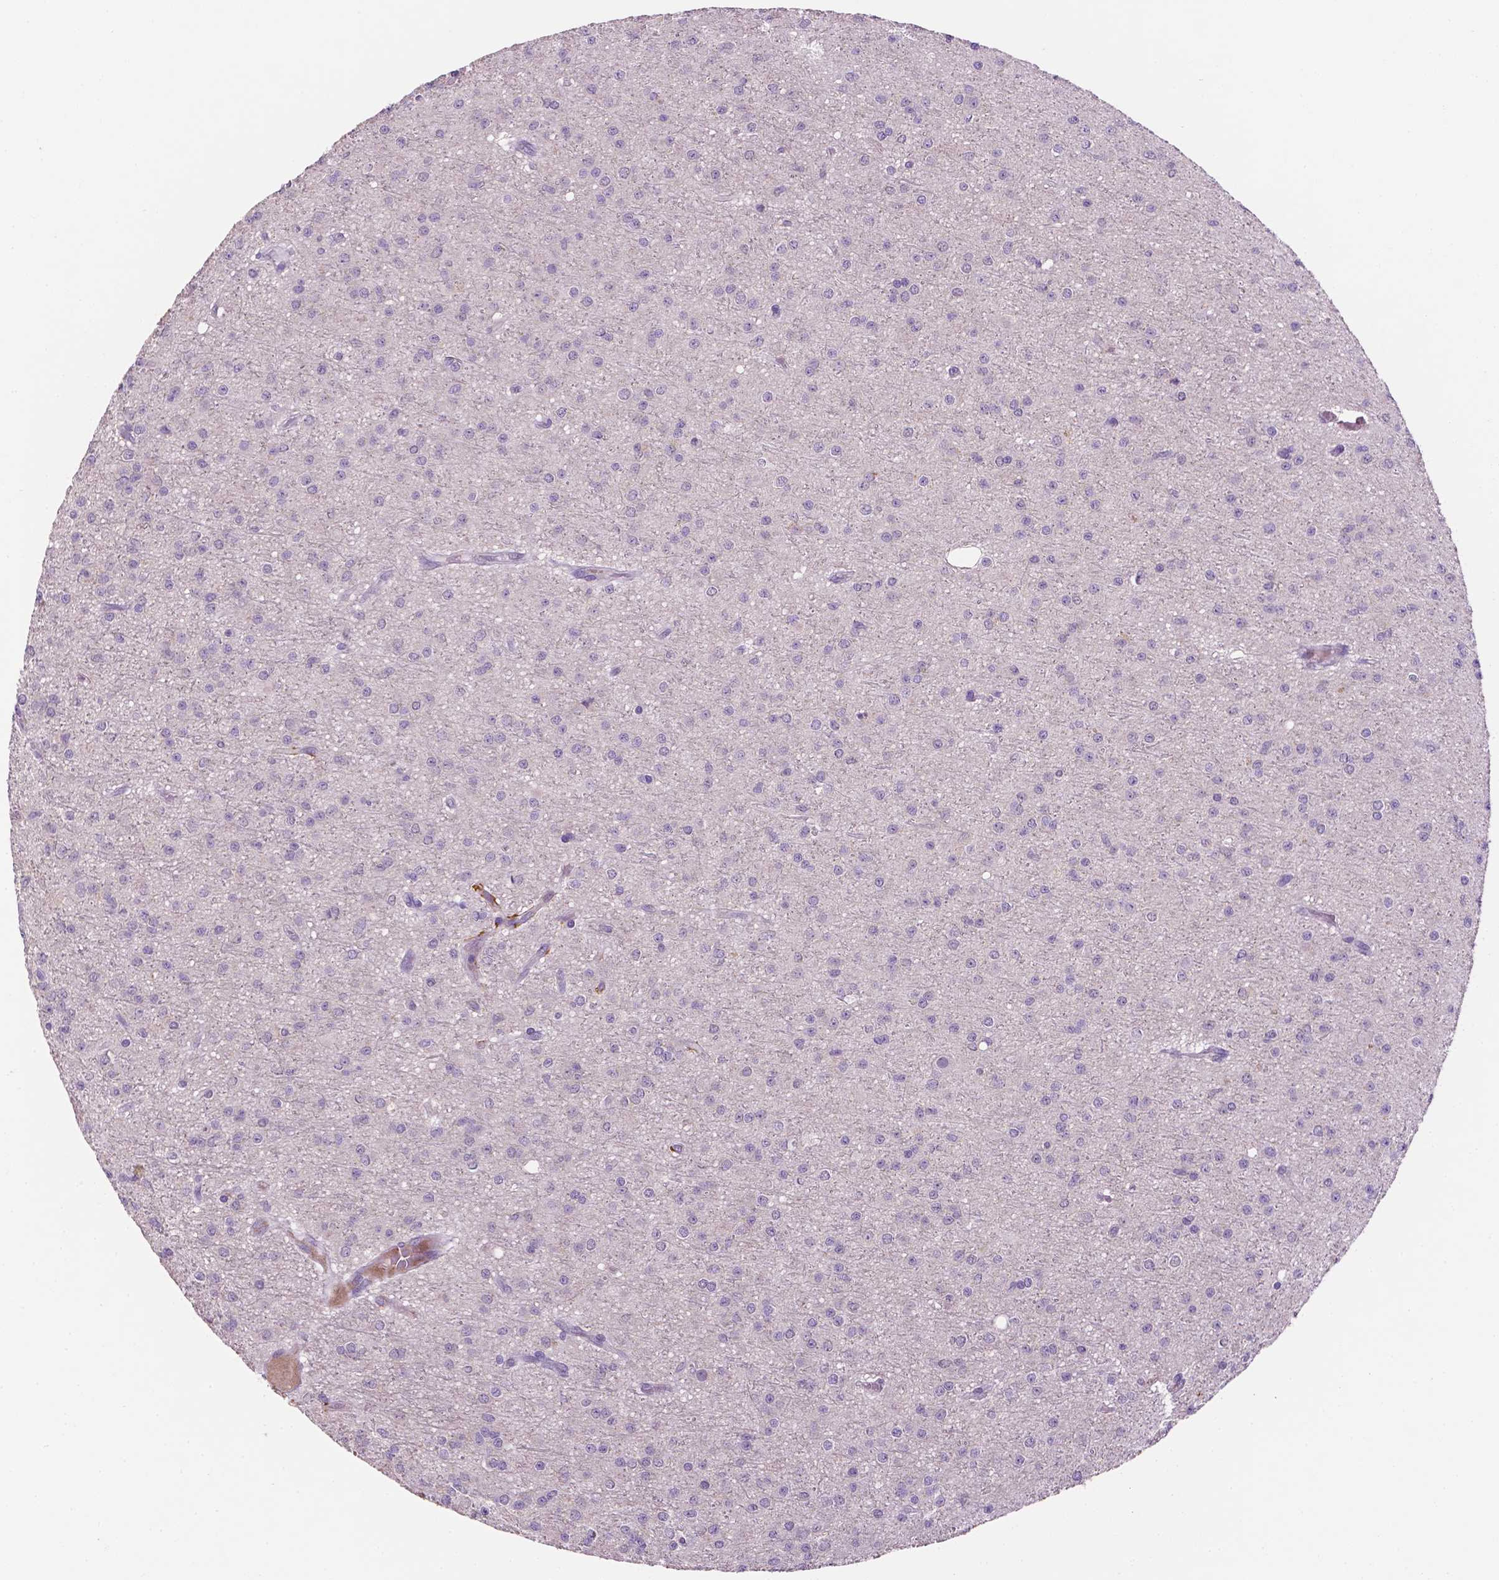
{"staining": {"intensity": "negative", "quantity": "none", "location": "none"}, "tissue": "glioma", "cell_type": "Tumor cells", "image_type": "cancer", "snomed": [{"axis": "morphology", "description": "Glioma, malignant, Low grade"}, {"axis": "topography", "description": "Brain"}], "caption": "Immunohistochemistry histopathology image of glioma stained for a protein (brown), which demonstrates no expression in tumor cells. The staining was performed using DAB to visualize the protein expression in brown, while the nuclei were stained in blue with hematoxylin (Magnification: 20x).", "gene": "FBLN1", "patient": {"sex": "male", "age": 27}}